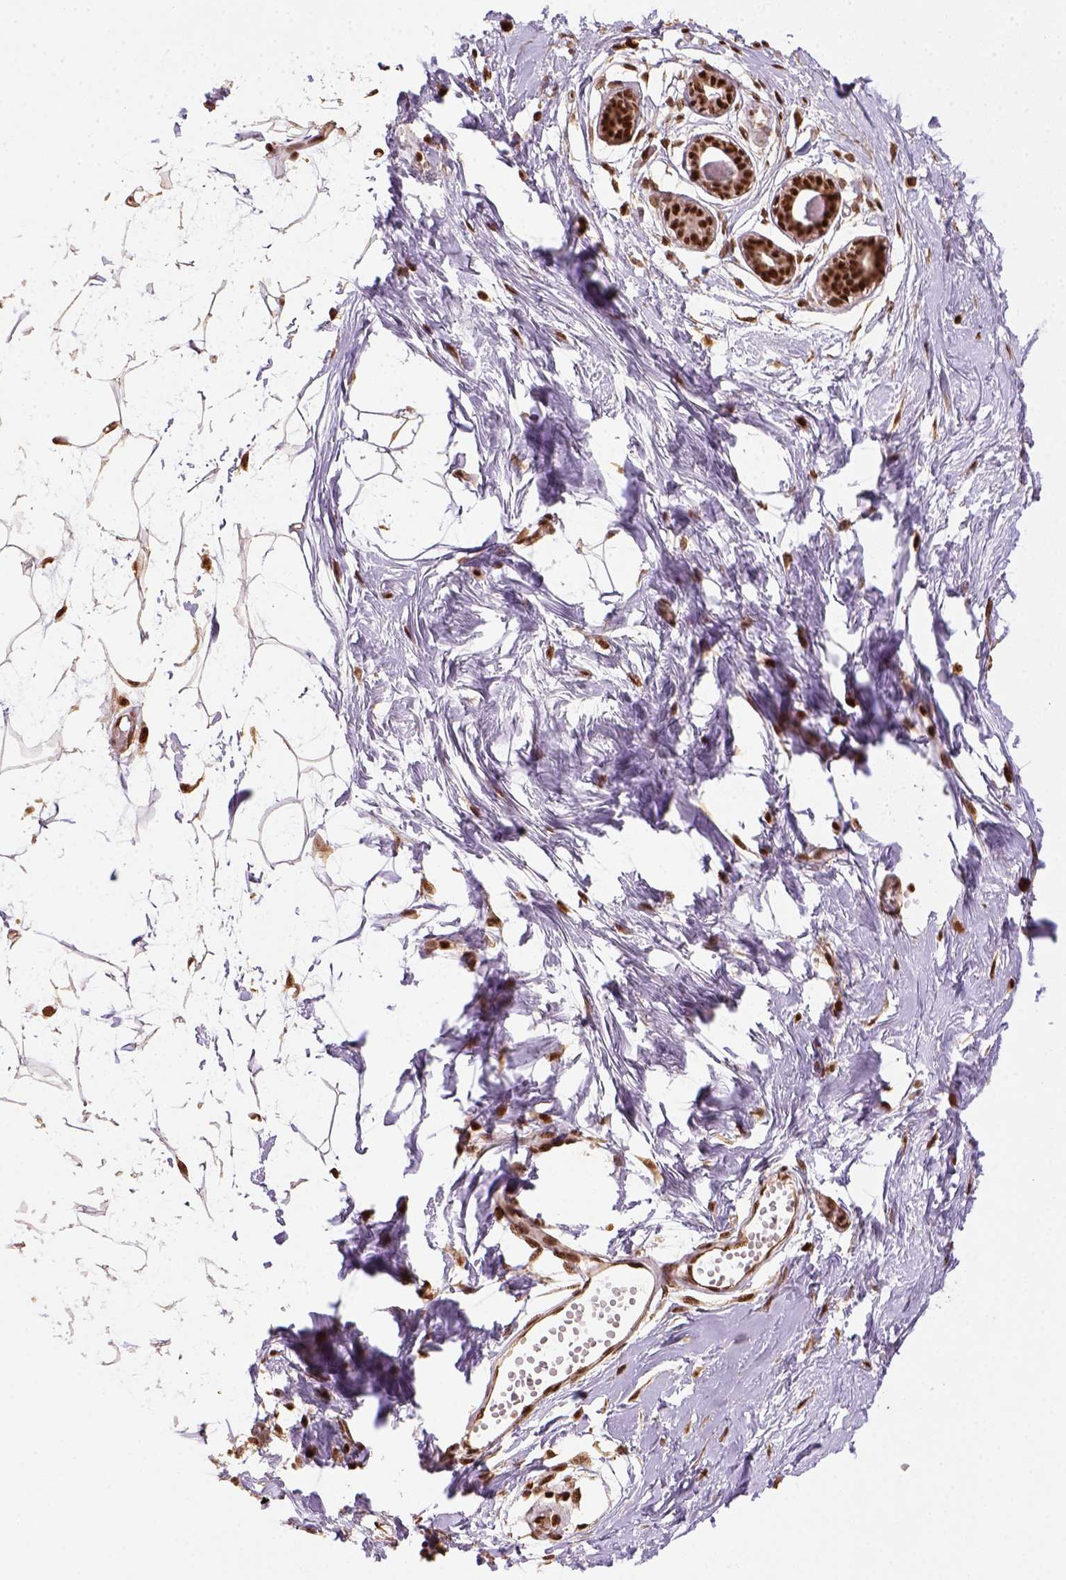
{"staining": {"intensity": "strong", "quantity": ">75%", "location": "nuclear"}, "tissue": "breast", "cell_type": "Adipocytes", "image_type": "normal", "snomed": [{"axis": "morphology", "description": "Normal tissue, NOS"}, {"axis": "topography", "description": "Breast"}], "caption": "IHC of benign breast exhibits high levels of strong nuclear staining in approximately >75% of adipocytes. (brown staining indicates protein expression, while blue staining denotes nuclei).", "gene": "CCAR1", "patient": {"sex": "female", "age": 45}}